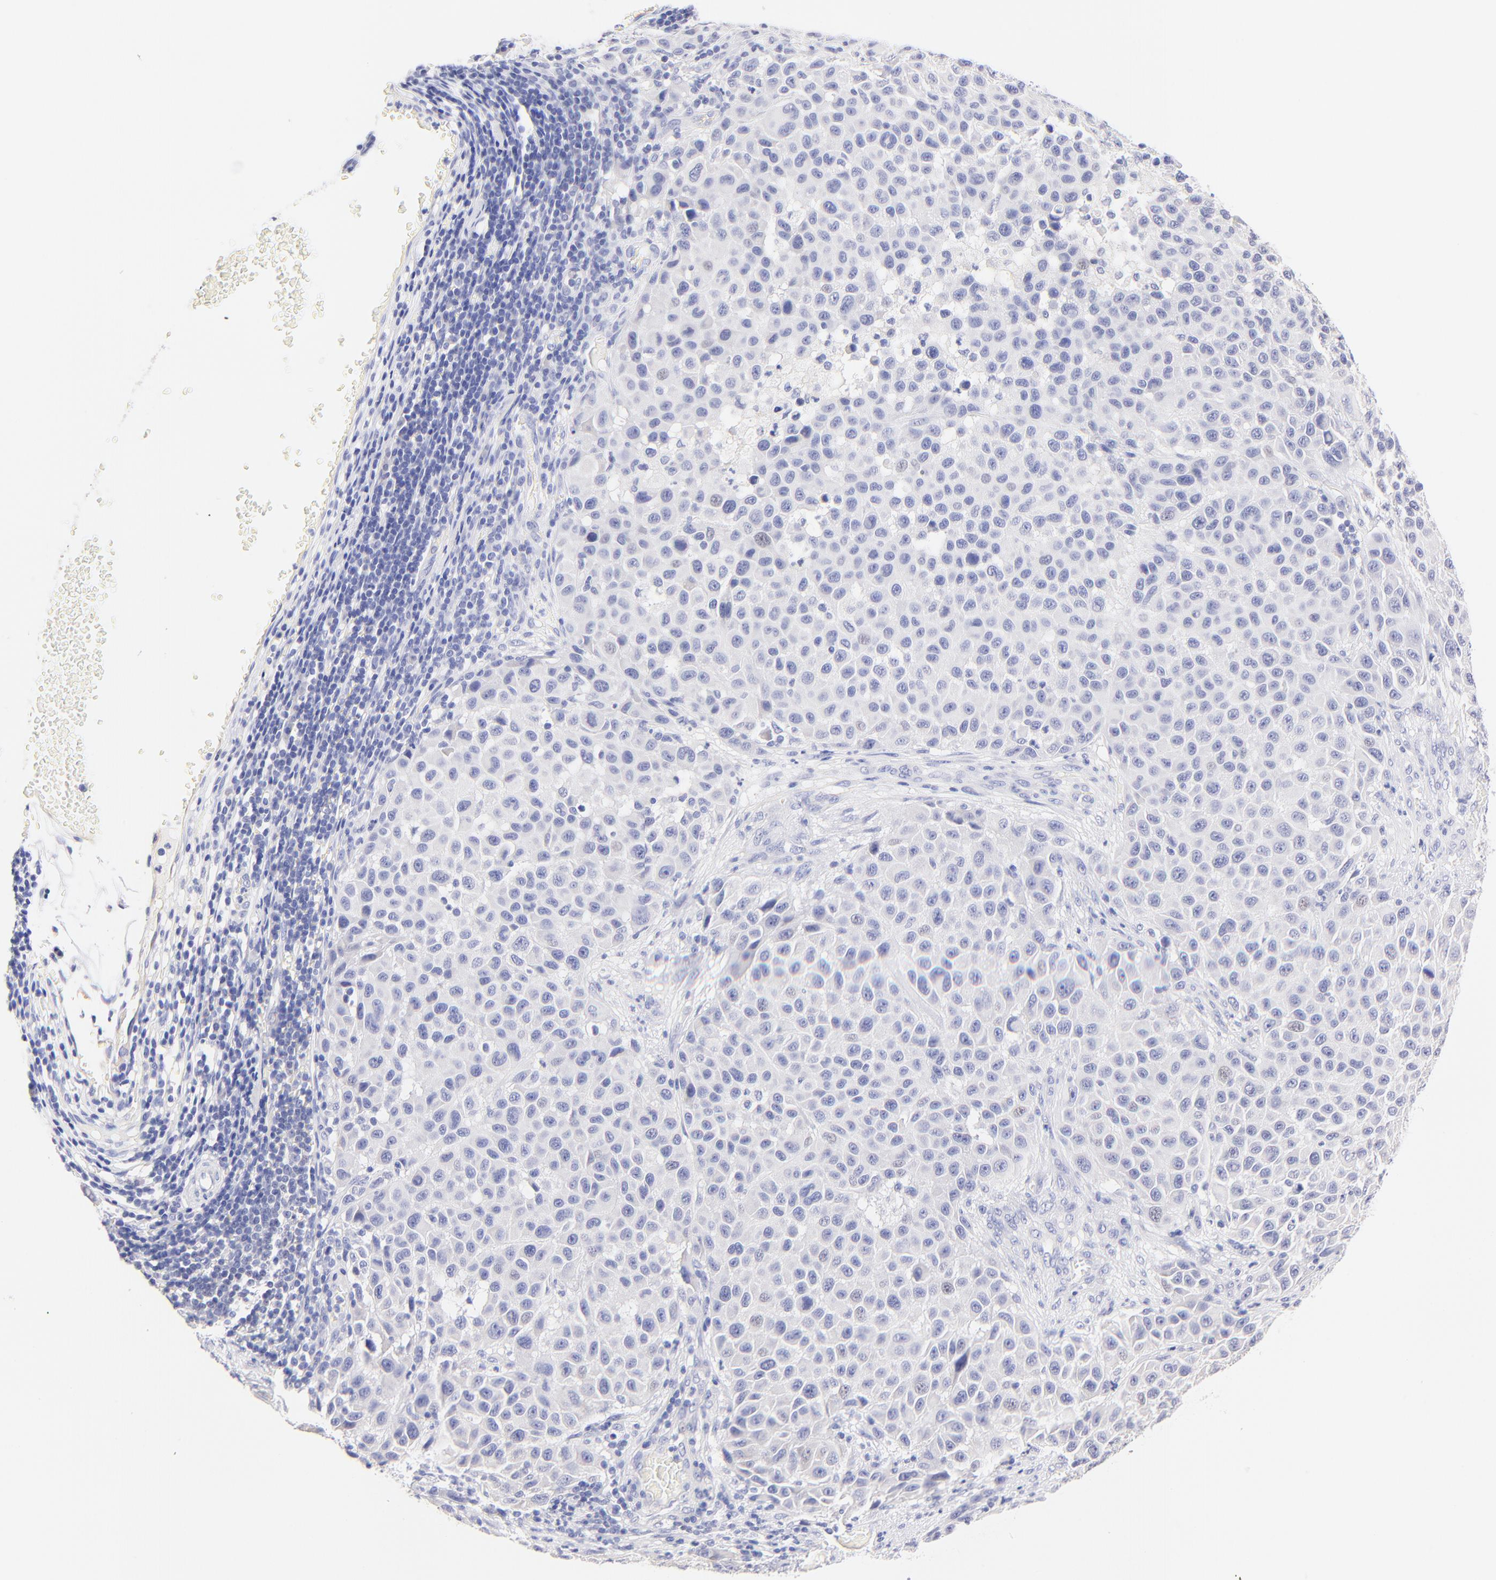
{"staining": {"intensity": "negative", "quantity": "none", "location": "none"}, "tissue": "melanoma", "cell_type": "Tumor cells", "image_type": "cancer", "snomed": [{"axis": "morphology", "description": "Malignant melanoma, Metastatic site"}, {"axis": "topography", "description": "Lymph node"}], "caption": "Immunohistochemistry histopathology image of human melanoma stained for a protein (brown), which exhibits no expression in tumor cells.", "gene": "RAB3A", "patient": {"sex": "male", "age": 61}}